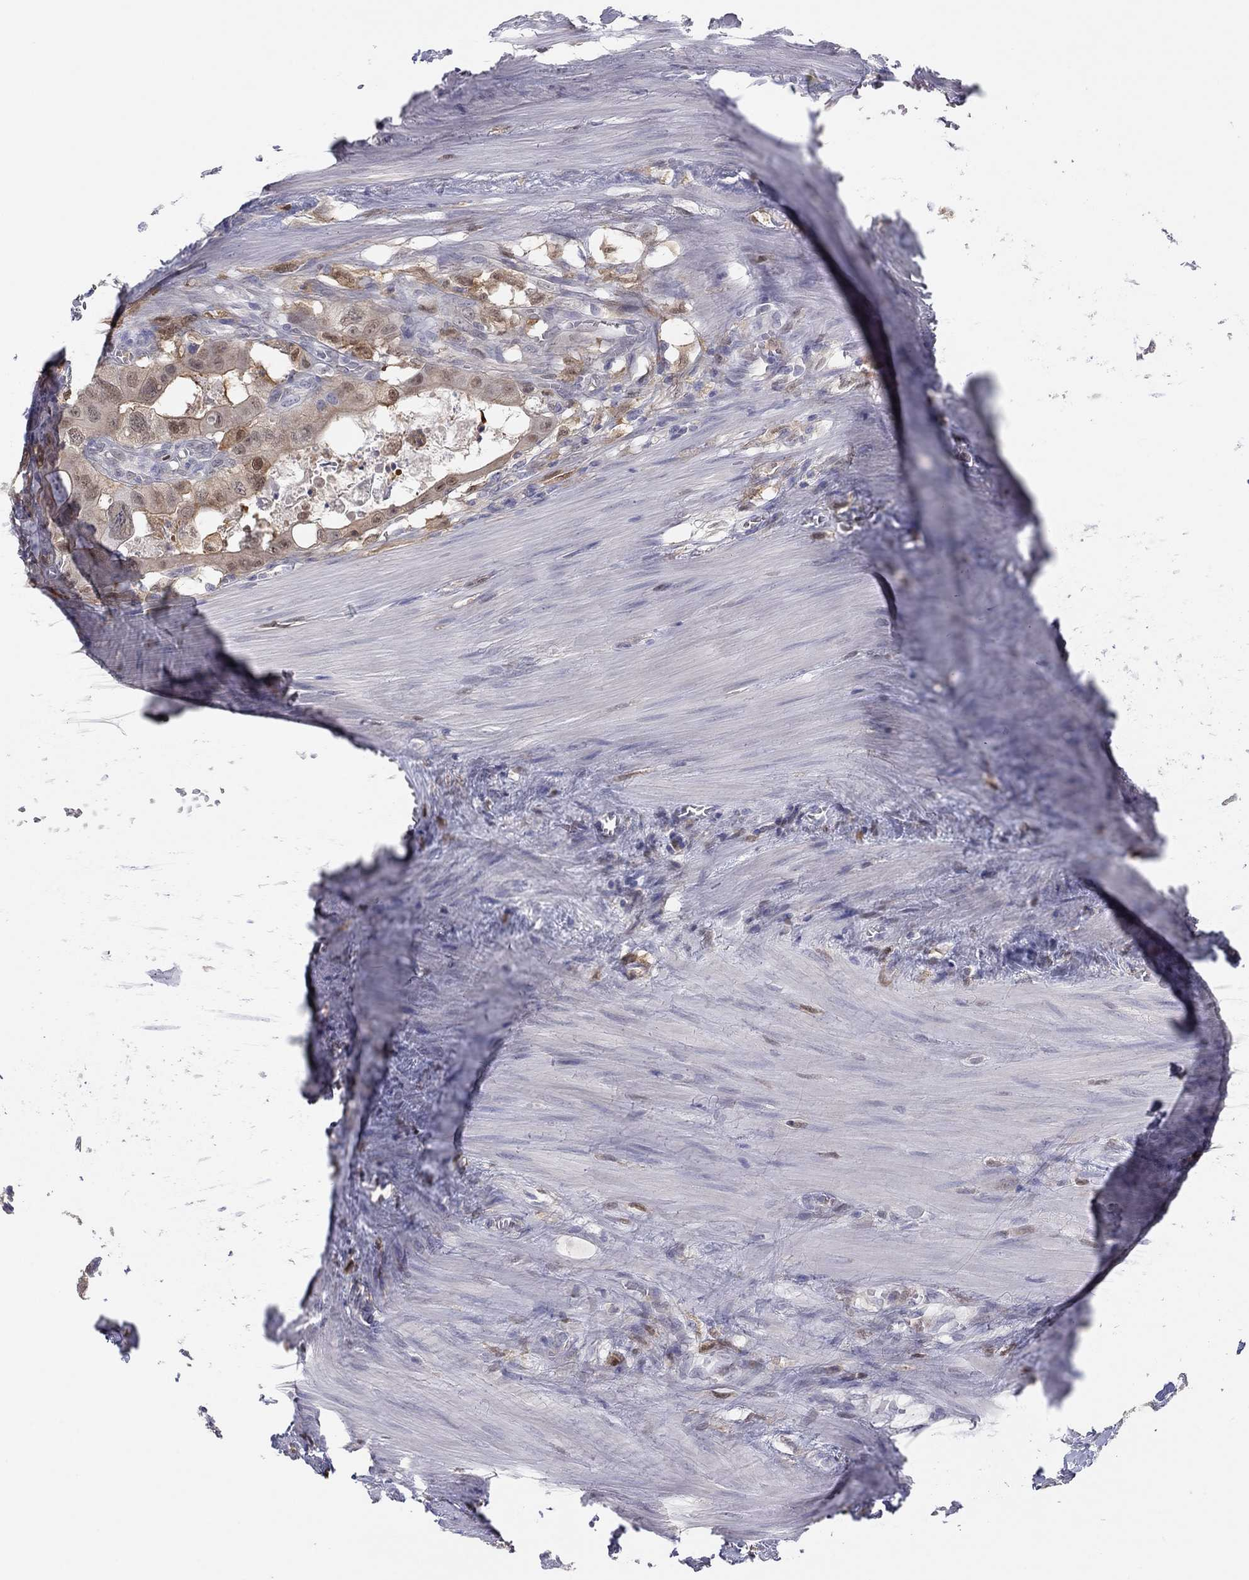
{"staining": {"intensity": "weak", "quantity": "25%-75%", "location": "cytoplasmic/membranous,nuclear"}, "tissue": "colorectal cancer", "cell_type": "Tumor cells", "image_type": "cancer", "snomed": [{"axis": "morphology", "description": "Adenocarcinoma, NOS"}, {"axis": "topography", "description": "Rectum"}], "caption": "IHC staining of colorectal cancer (adenocarcinoma), which displays low levels of weak cytoplasmic/membranous and nuclear staining in about 25%-75% of tumor cells indicating weak cytoplasmic/membranous and nuclear protein expression. The staining was performed using DAB (3,3'-diaminobenzidine) (brown) for protein detection and nuclei were counterstained in hematoxylin (blue).", "gene": "PDXK", "patient": {"sex": "male", "age": 64}}